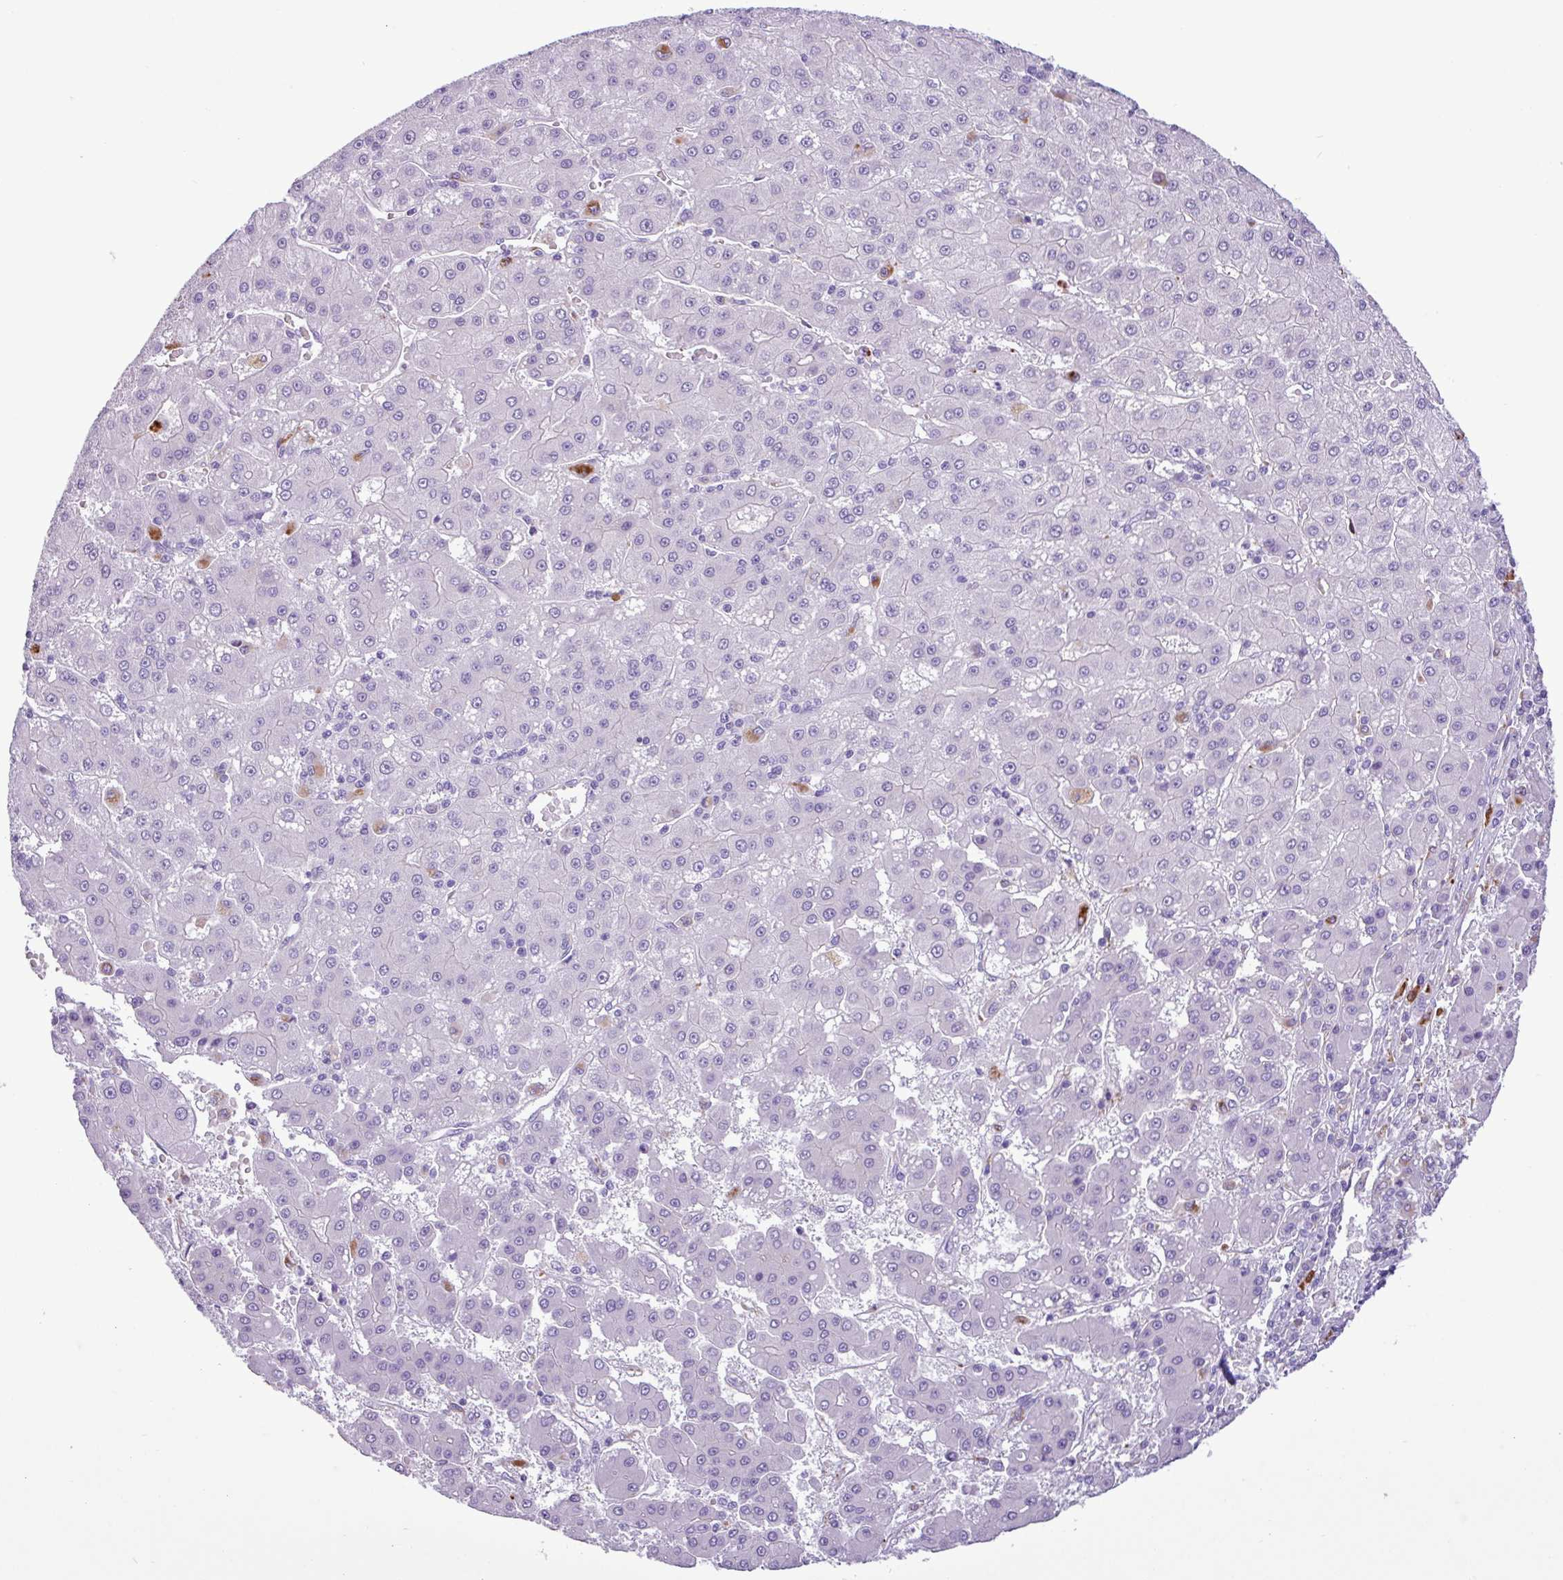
{"staining": {"intensity": "negative", "quantity": "none", "location": "none"}, "tissue": "liver cancer", "cell_type": "Tumor cells", "image_type": "cancer", "snomed": [{"axis": "morphology", "description": "Carcinoma, Hepatocellular, NOS"}, {"axis": "topography", "description": "Liver"}], "caption": "This is an IHC photomicrograph of human liver cancer. There is no staining in tumor cells.", "gene": "TMEM200C", "patient": {"sex": "male", "age": 76}}